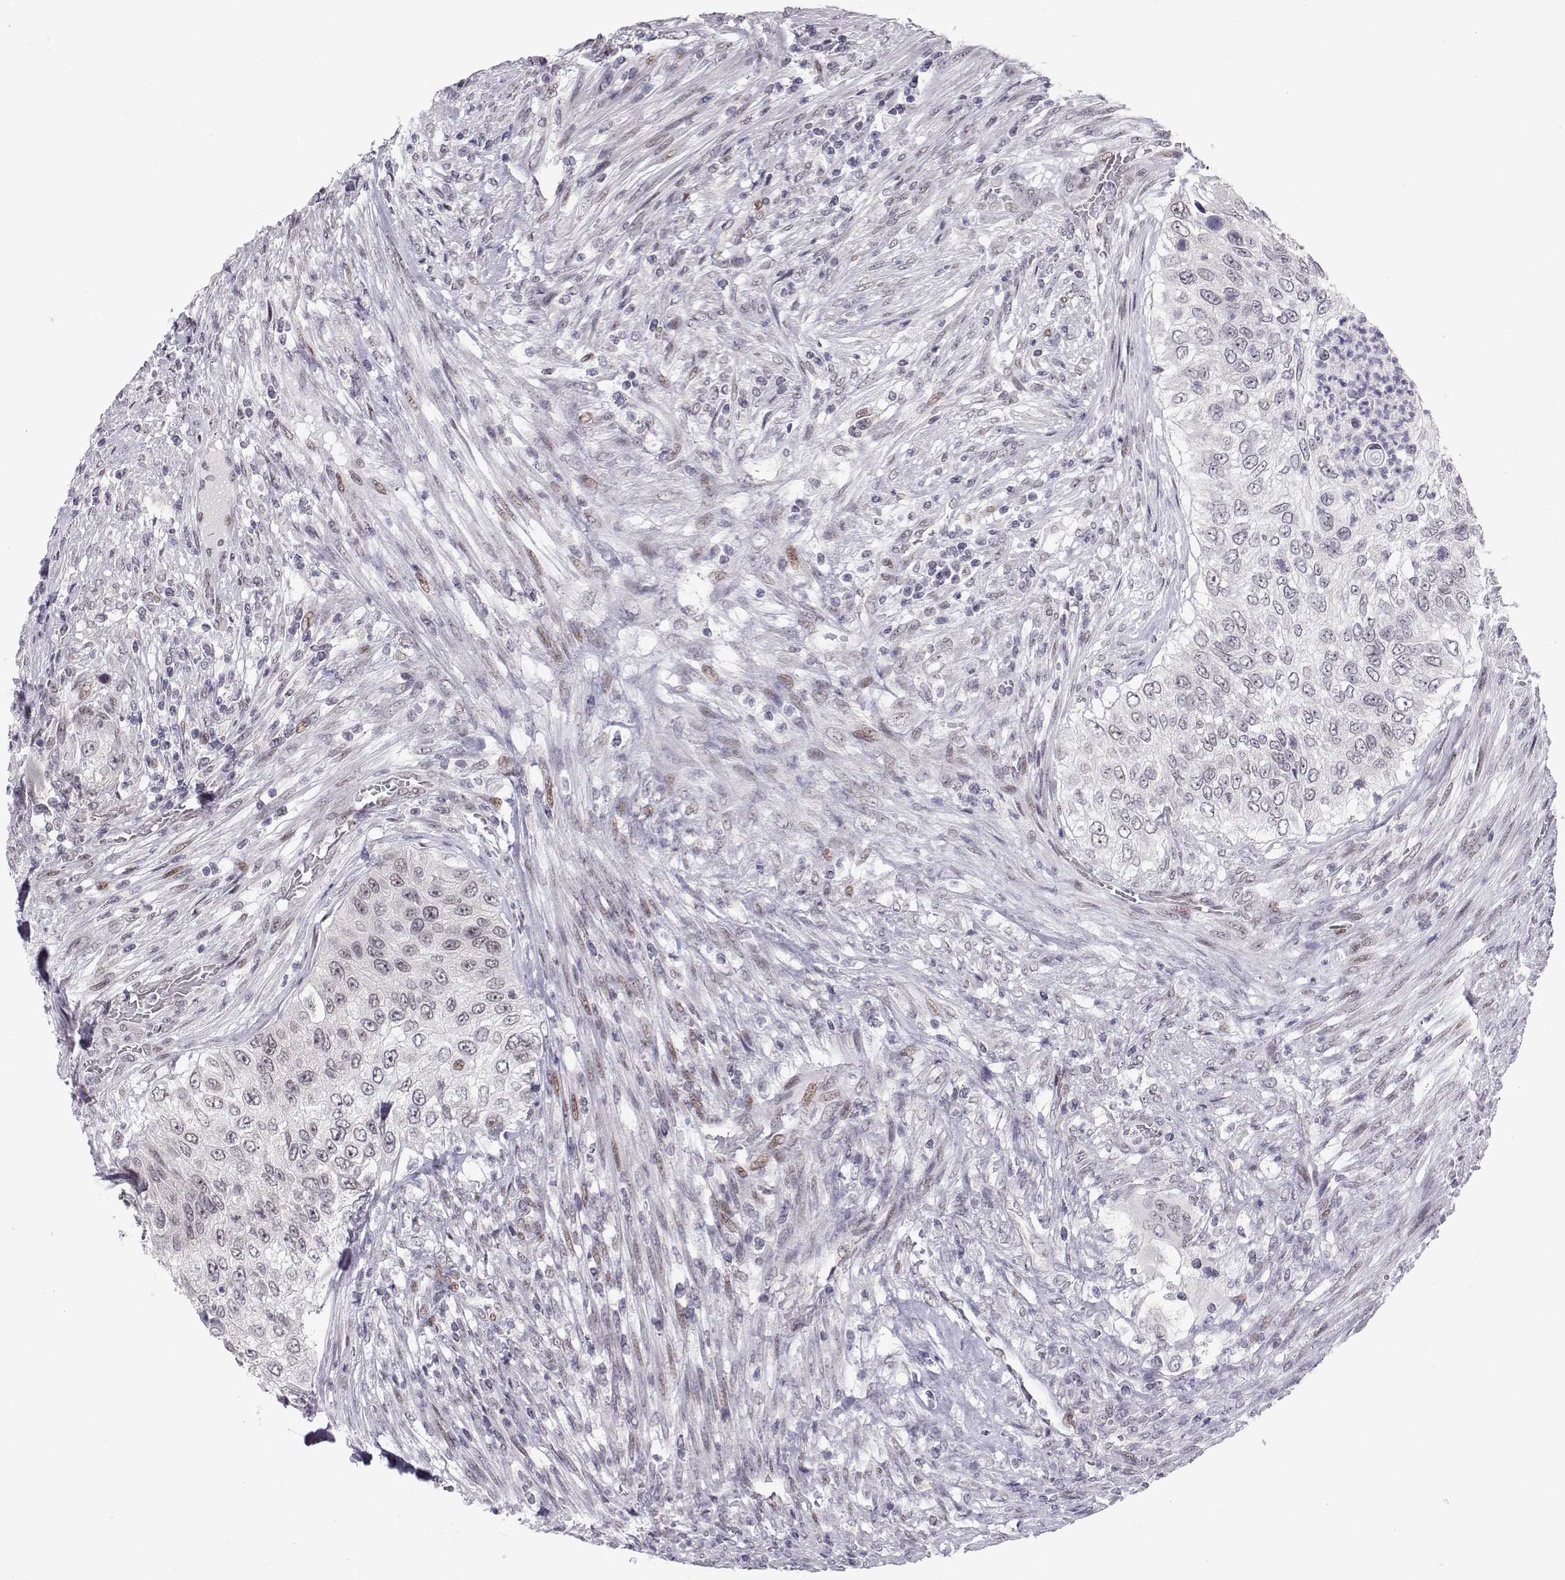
{"staining": {"intensity": "negative", "quantity": "none", "location": "none"}, "tissue": "urothelial cancer", "cell_type": "Tumor cells", "image_type": "cancer", "snomed": [{"axis": "morphology", "description": "Urothelial carcinoma, High grade"}, {"axis": "topography", "description": "Urinary bladder"}], "caption": "IHC histopathology image of human urothelial carcinoma (high-grade) stained for a protein (brown), which shows no positivity in tumor cells.", "gene": "SIX6", "patient": {"sex": "female", "age": 60}}